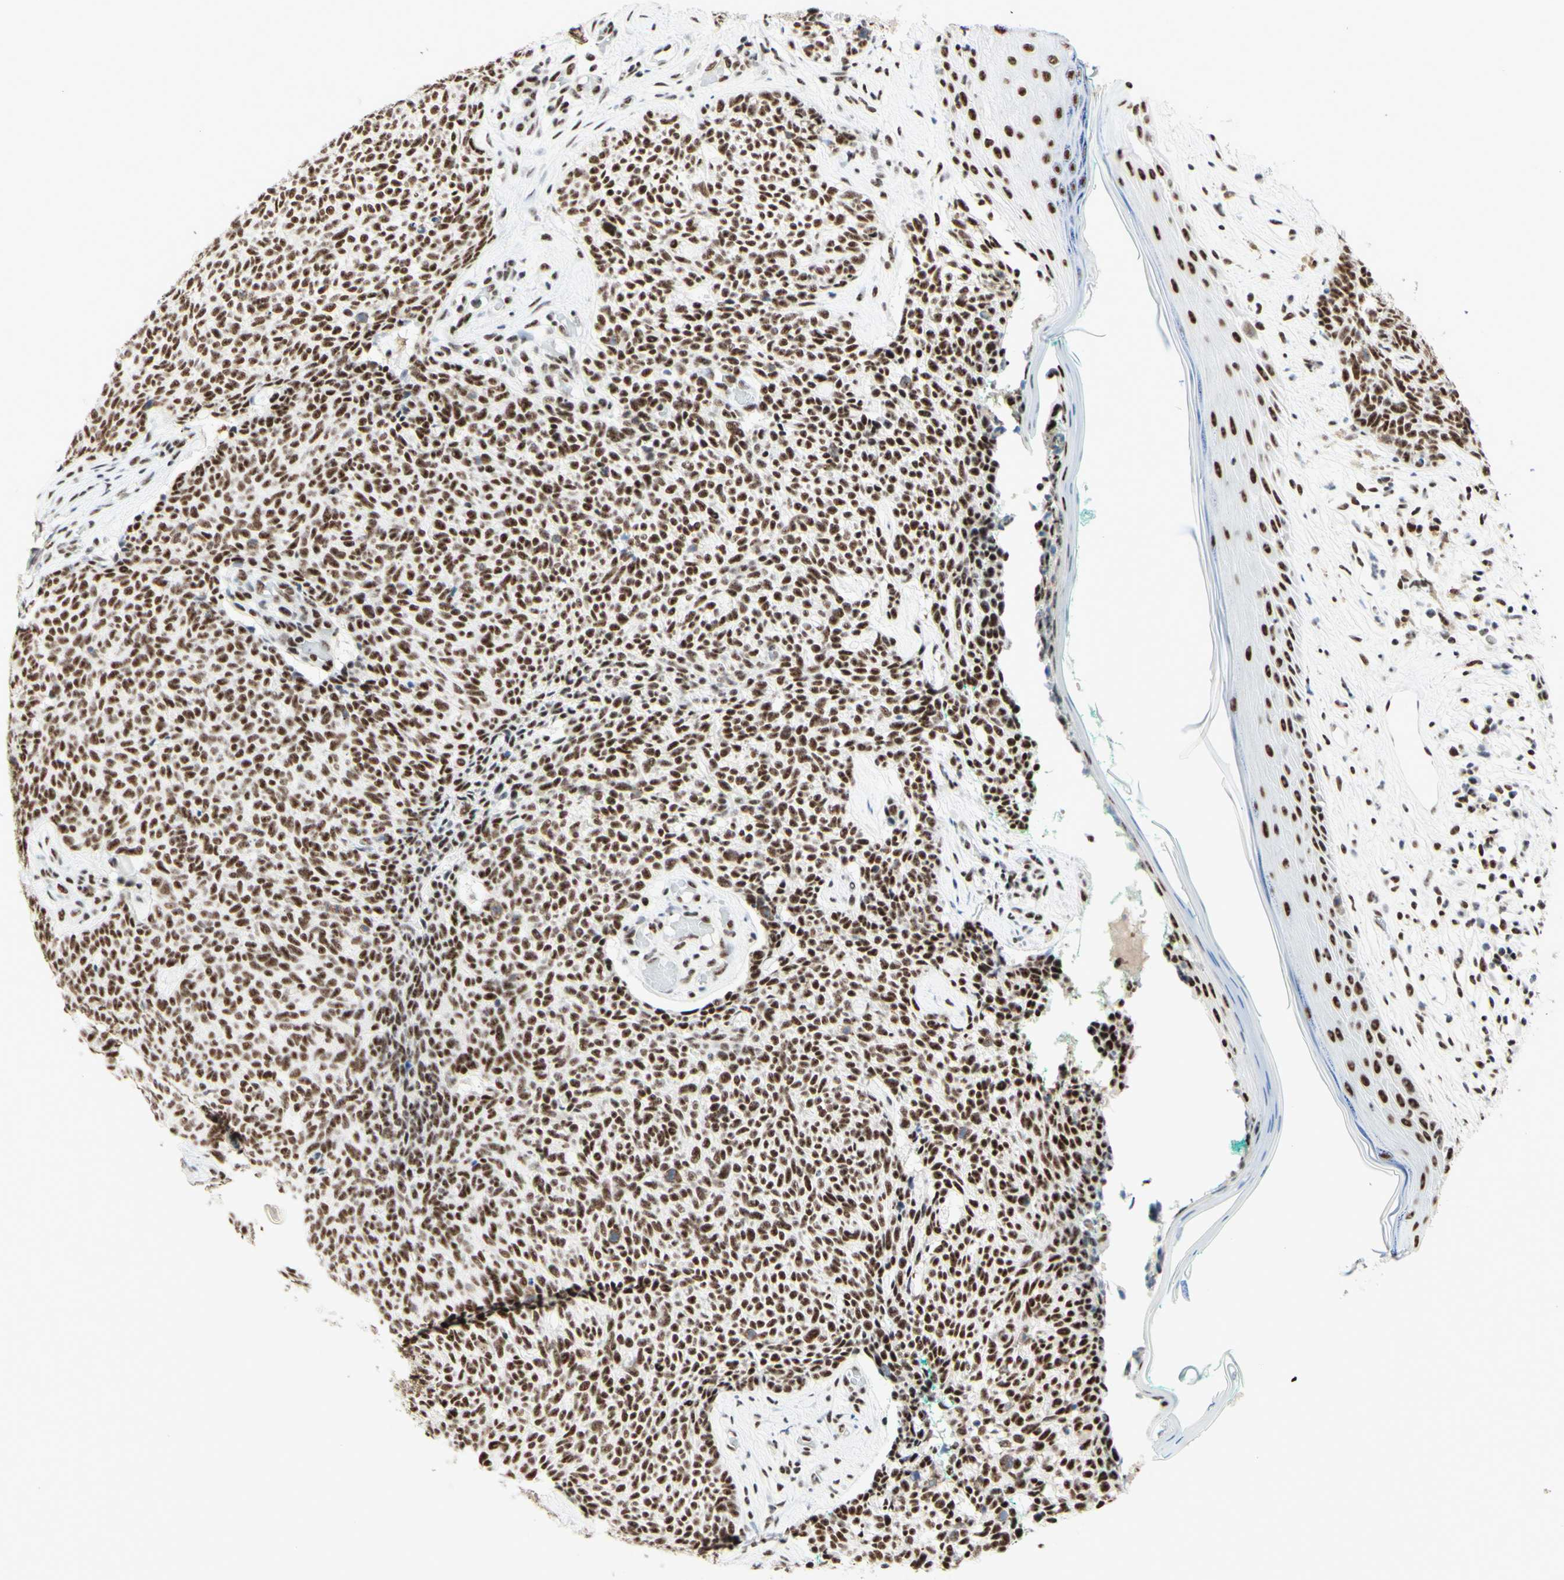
{"staining": {"intensity": "strong", "quantity": ">75%", "location": "nuclear"}, "tissue": "skin cancer", "cell_type": "Tumor cells", "image_type": "cancer", "snomed": [{"axis": "morphology", "description": "Basal cell carcinoma"}, {"axis": "topography", "description": "Skin"}], "caption": "There is high levels of strong nuclear positivity in tumor cells of basal cell carcinoma (skin), as demonstrated by immunohistochemical staining (brown color).", "gene": "WTAP", "patient": {"sex": "female", "age": 84}}